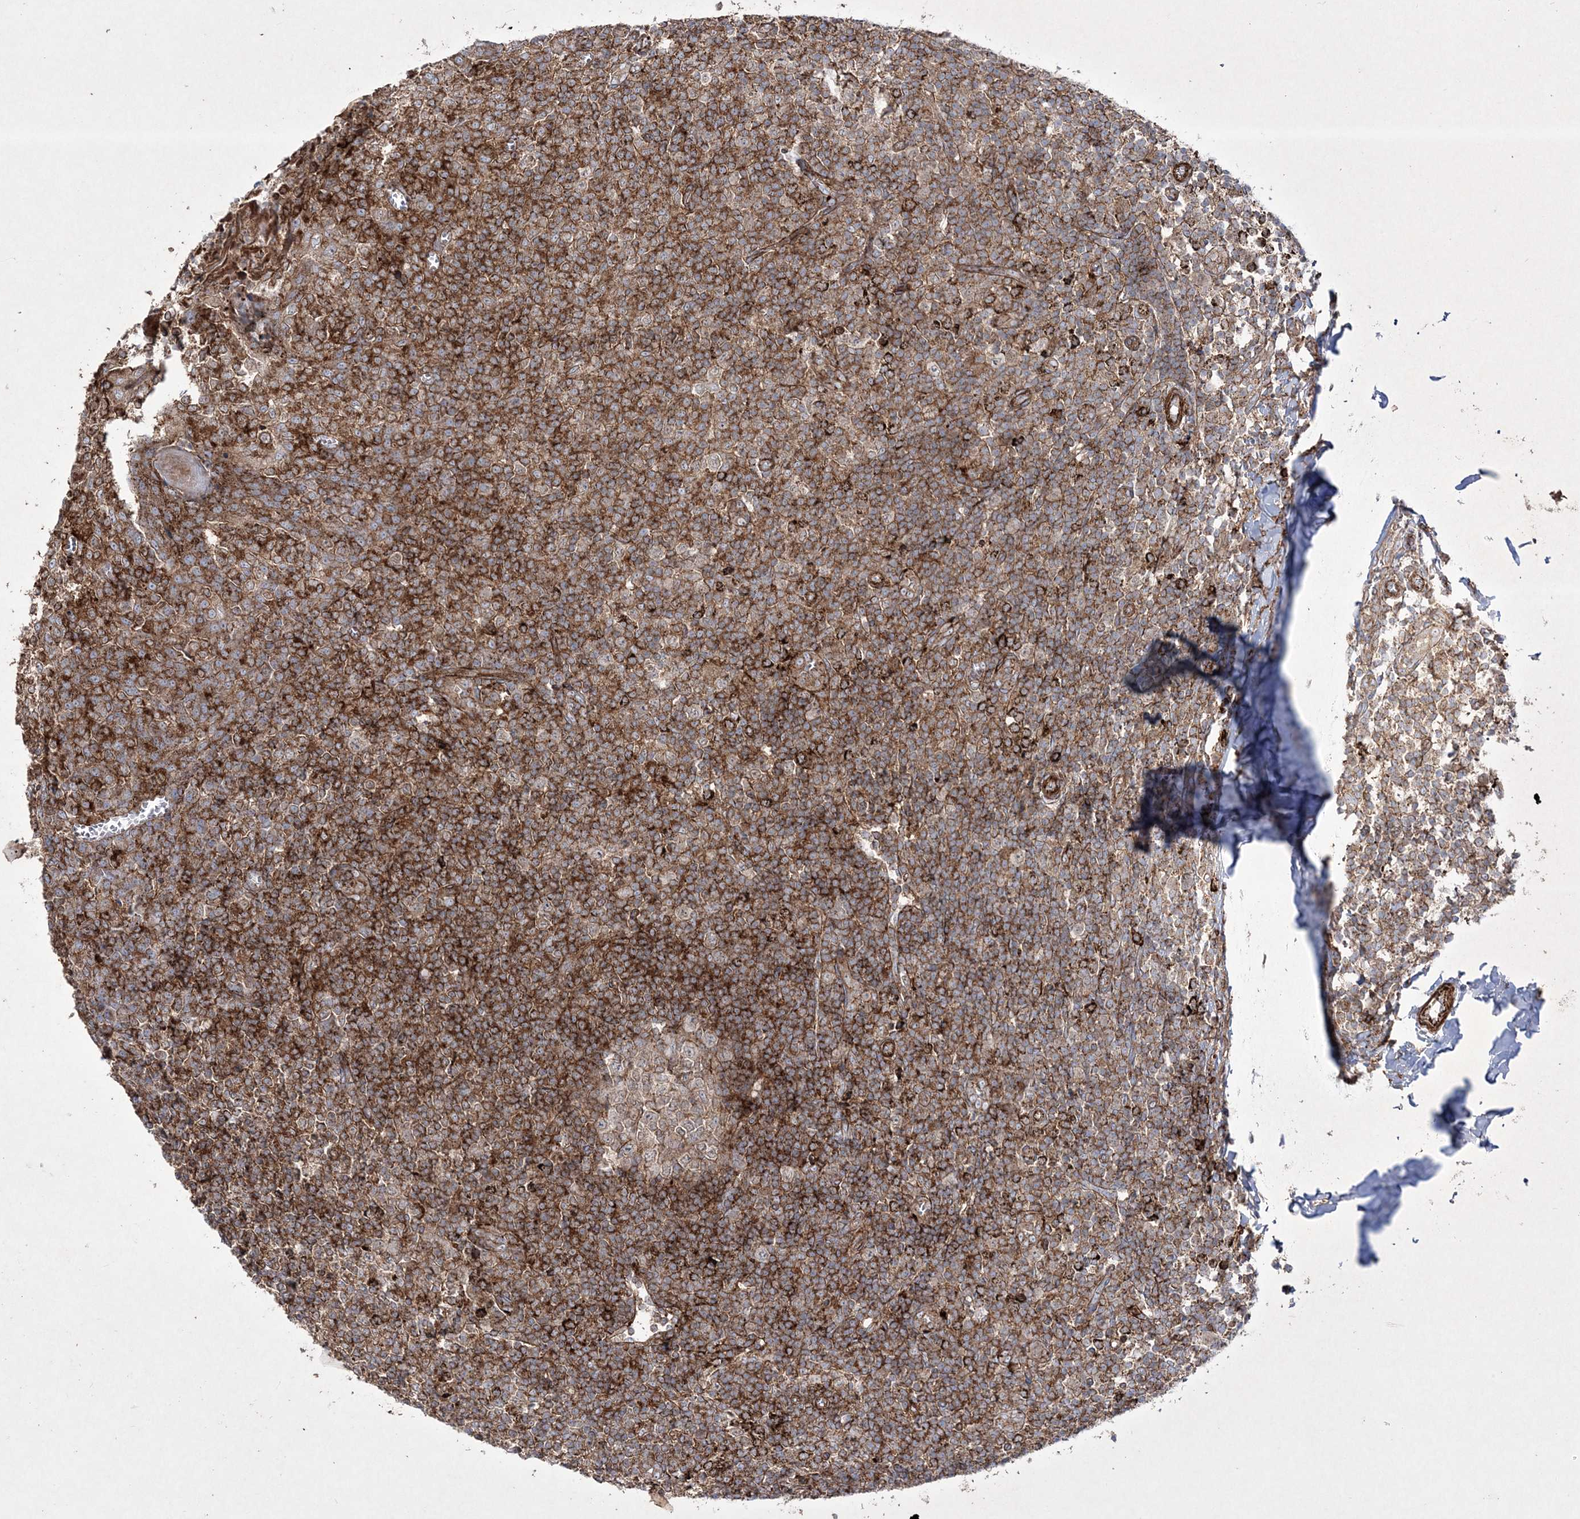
{"staining": {"intensity": "moderate", "quantity": ">75%", "location": "cytoplasmic/membranous"}, "tissue": "tonsil", "cell_type": "Germinal center cells", "image_type": "normal", "snomed": [{"axis": "morphology", "description": "Normal tissue, NOS"}, {"axis": "topography", "description": "Tonsil"}], "caption": "High-power microscopy captured an immunohistochemistry micrograph of benign tonsil, revealing moderate cytoplasmic/membranous staining in about >75% of germinal center cells. (Stains: DAB (3,3'-diaminobenzidine) in brown, nuclei in blue, Microscopy: brightfield microscopy at high magnification).", "gene": "RICTOR", "patient": {"sex": "female", "age": 19}}